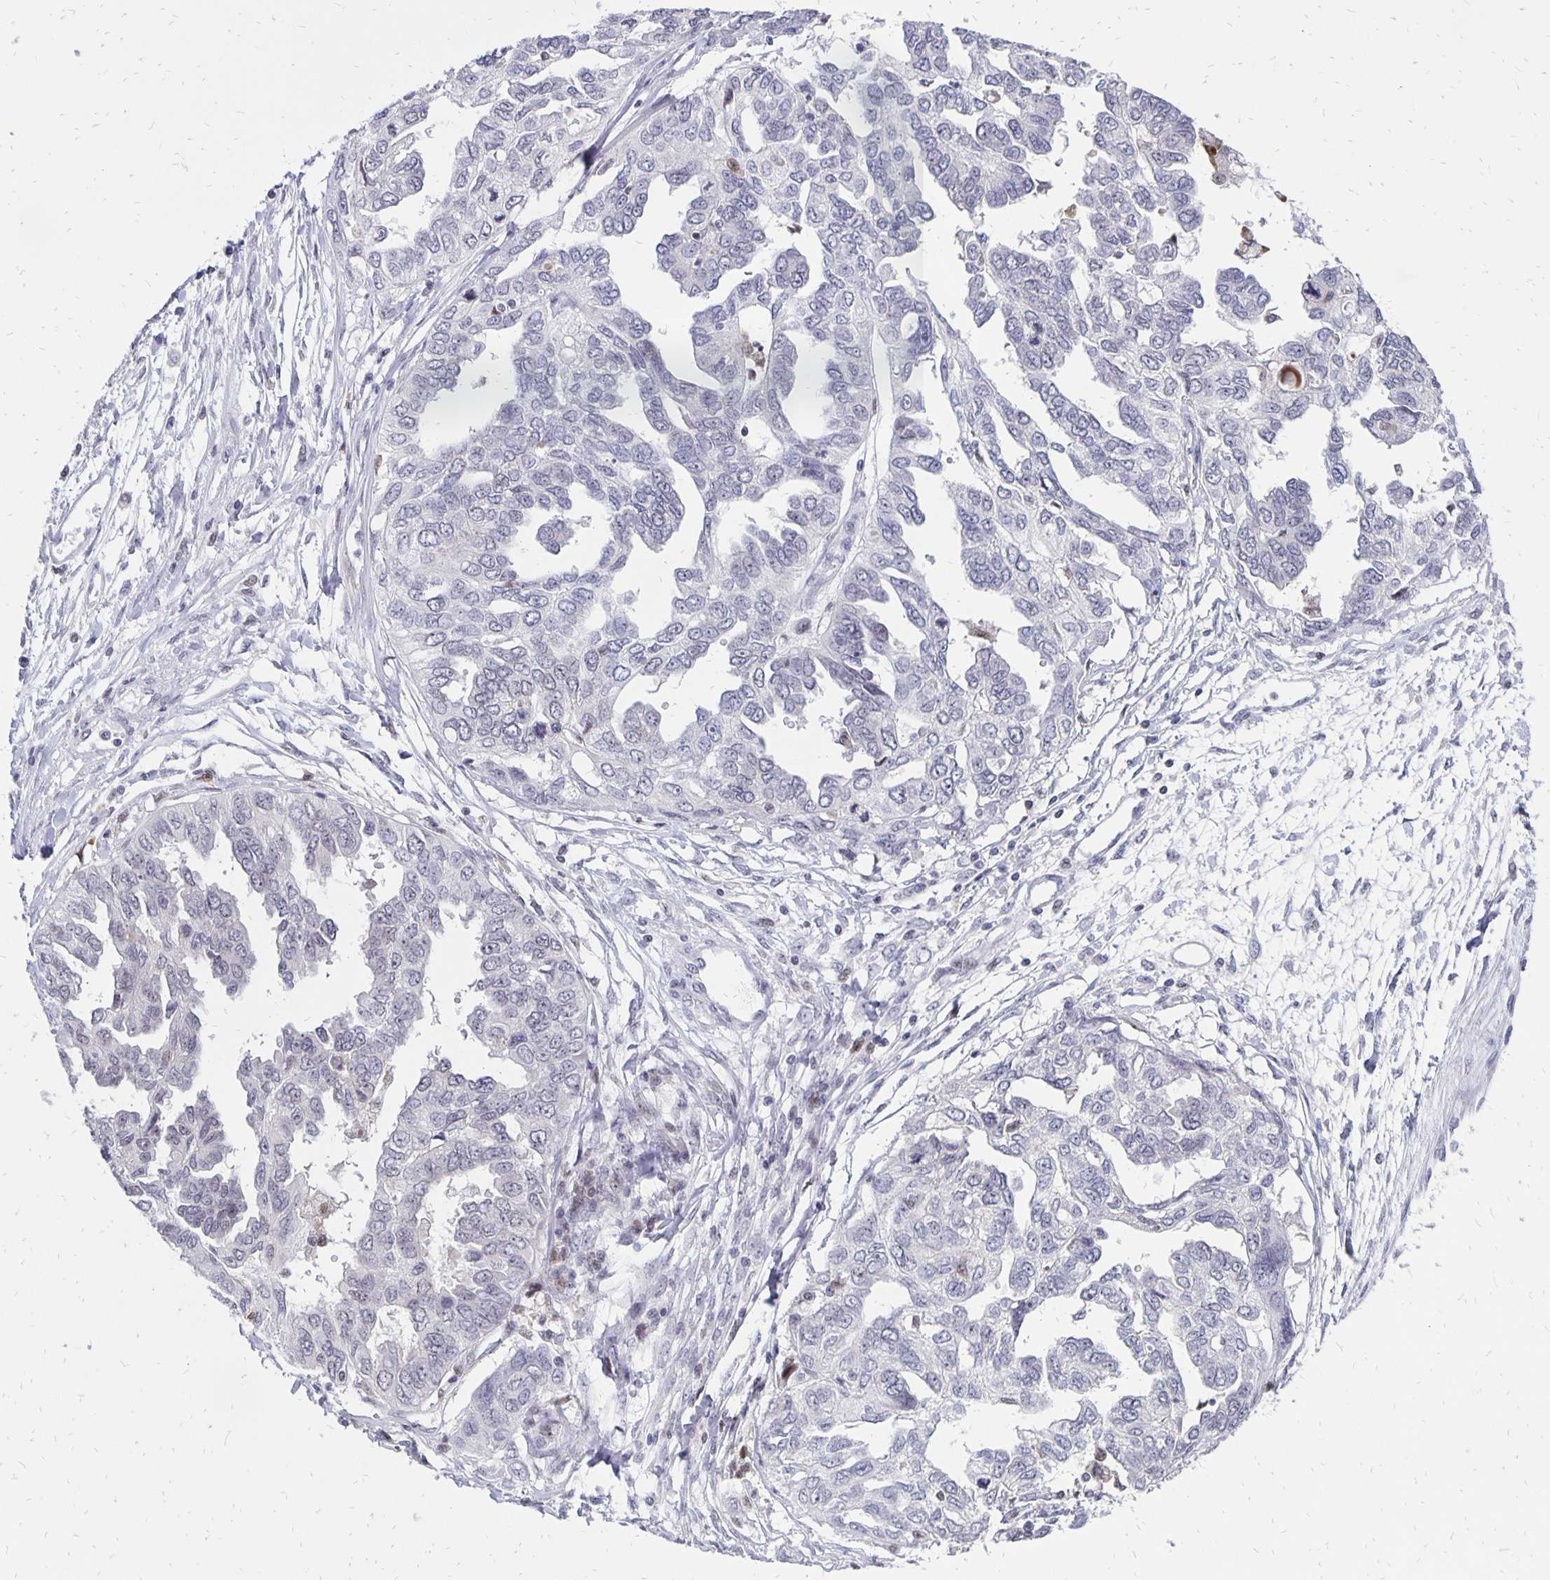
{"staining": {"intensity": "negative", "quantity": "none", "location": "none"}, "tissue": "ovarian cancer", "cell_type": "Tumor cells", "image_type": "cancer", "snomed": [{"axis": "morphology", "description": "Cystadenocarcinoma, serous, NOS"}, {"axis": "topography", "description": "Ovary"}], "caption": "A histopathology image of serous cystadenocarcinoma (ovarian) stained for a protein demonstrates no brown staining in tumor cells.", "gene": "DCK", "patient": {"sex": "female", "age": 53}}